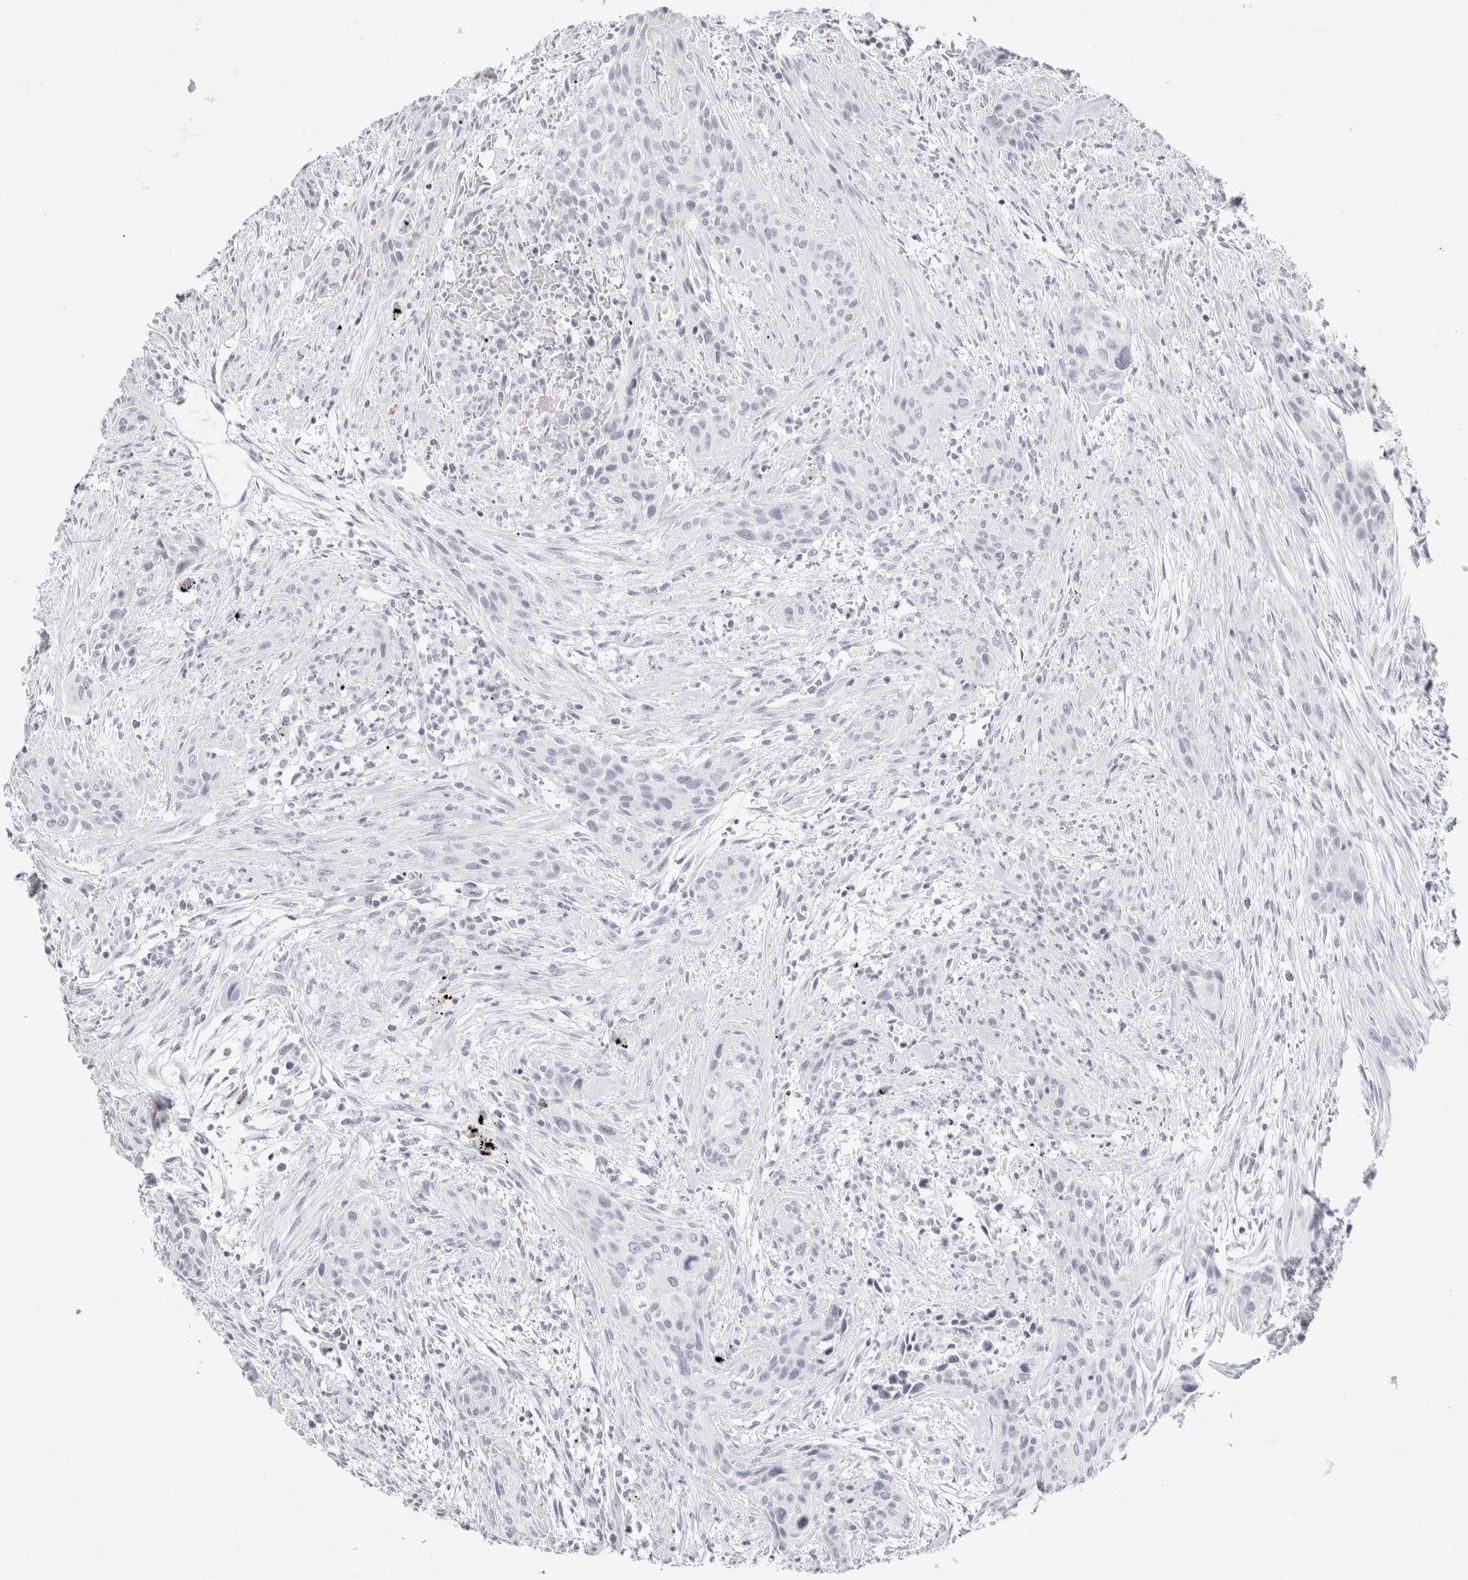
{"staining": {"intensity": "negative", "quantity": "none", "location": "none"}, "tissue": "urothelial cancer", "cell_type": "Tumor cells", "image_type": "cancer", "snomed": [{"axis": "morphology", "description": "Urothelial carcinoma, High grade"}, {"axis": "topography", "description": "Urinary bladder"}], "caption": "High power microscopy micrograph of an immunohistochemistry (IHC) micrograph of urothelial cancer, revealing no significant staining in tumor cells.", "gene": "GARIN1A", "patient": {"sex": "male", "age": 35}}